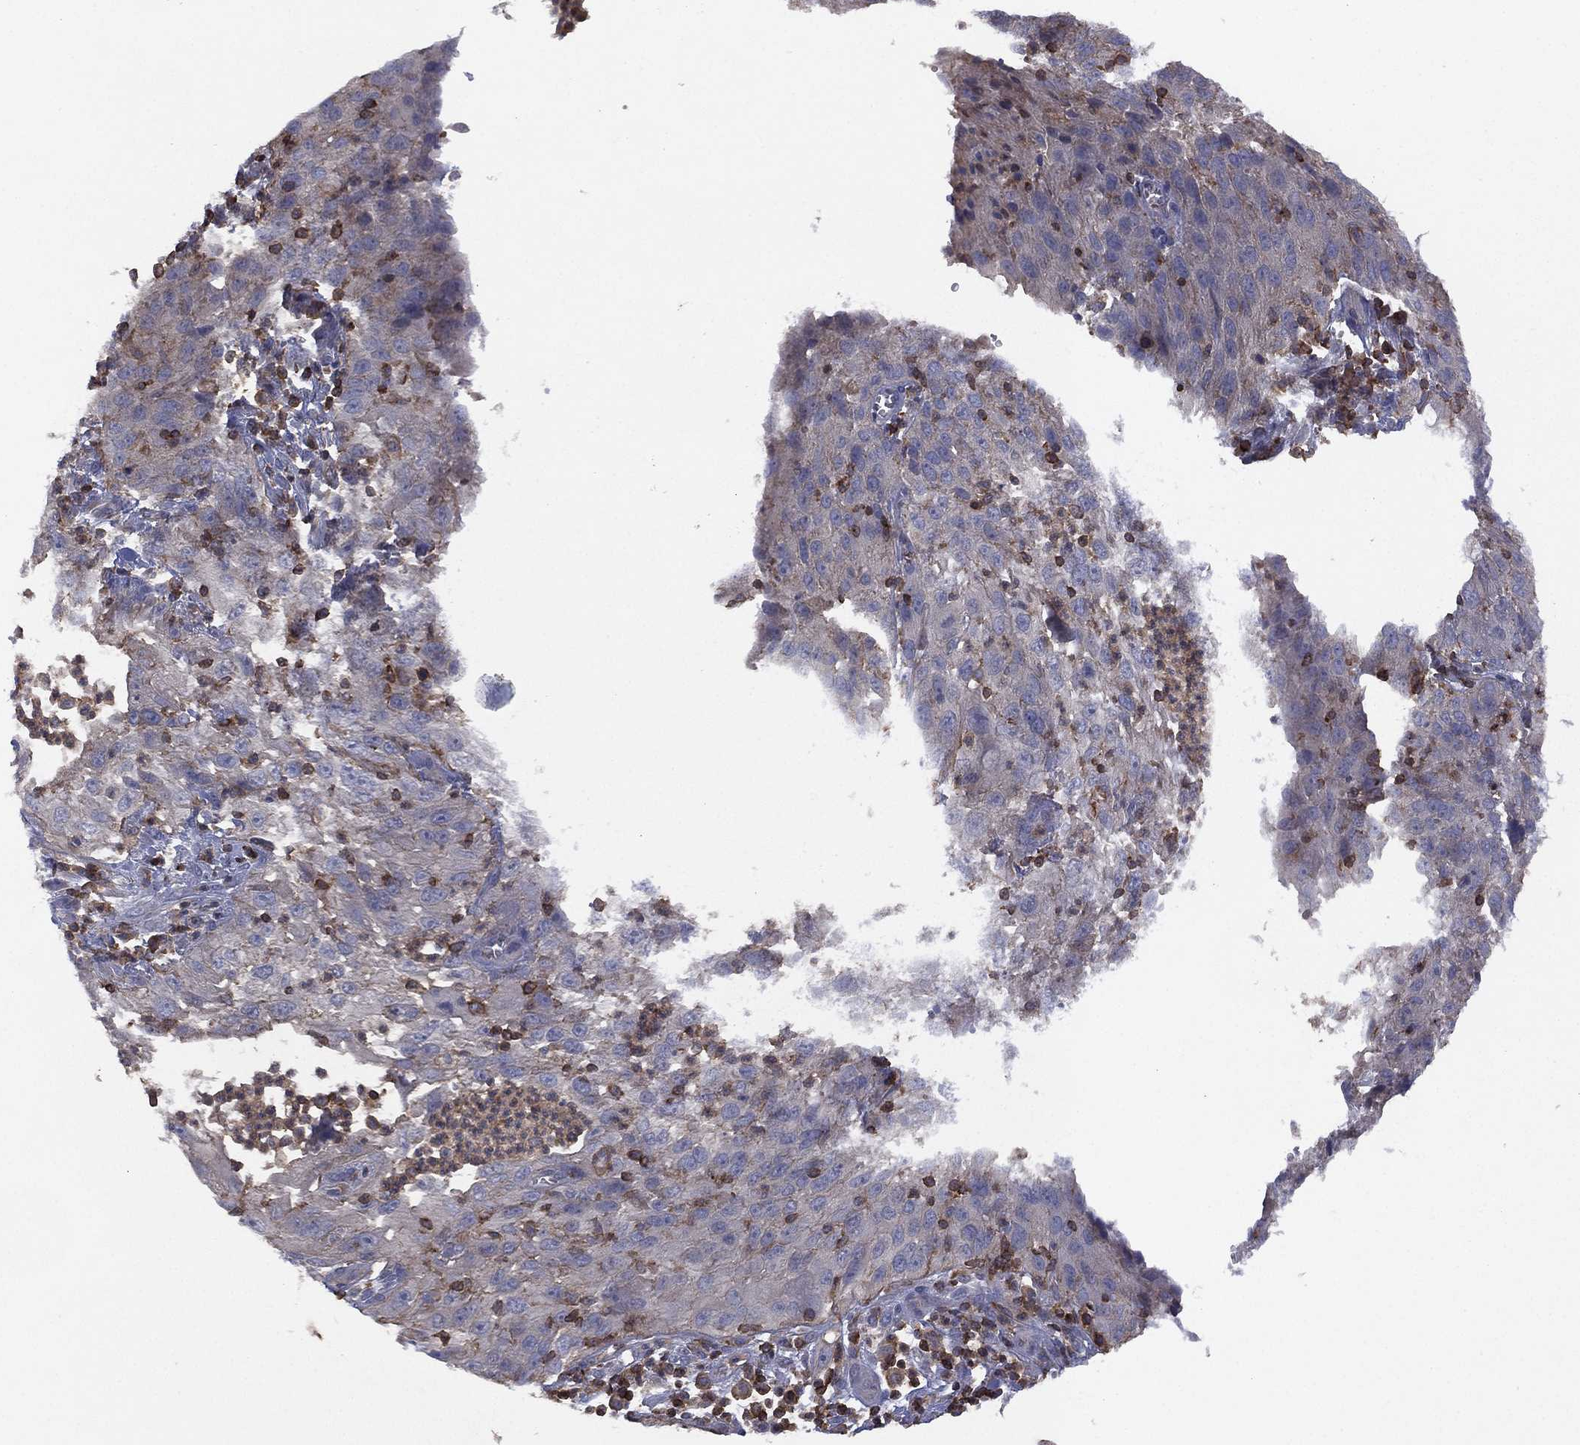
{"staining": {"intensity": "negative", "quantity": "none", "location": "none"}, "tissue": "cervical cancer", "cell_type": "Tumor cells", "image_type": "cancer", "snomed": [{"axis": "morphology", "description": "Squamous cell carcinoma, NOS"}, {"axis": "topography", "description": "Cervix"}], "caption": "An image of cervical cancer stained for a protein shows no brown staining in tumor cells.", "gene": "DOCK8", "patient": {"sex": "female", "age": 32}}